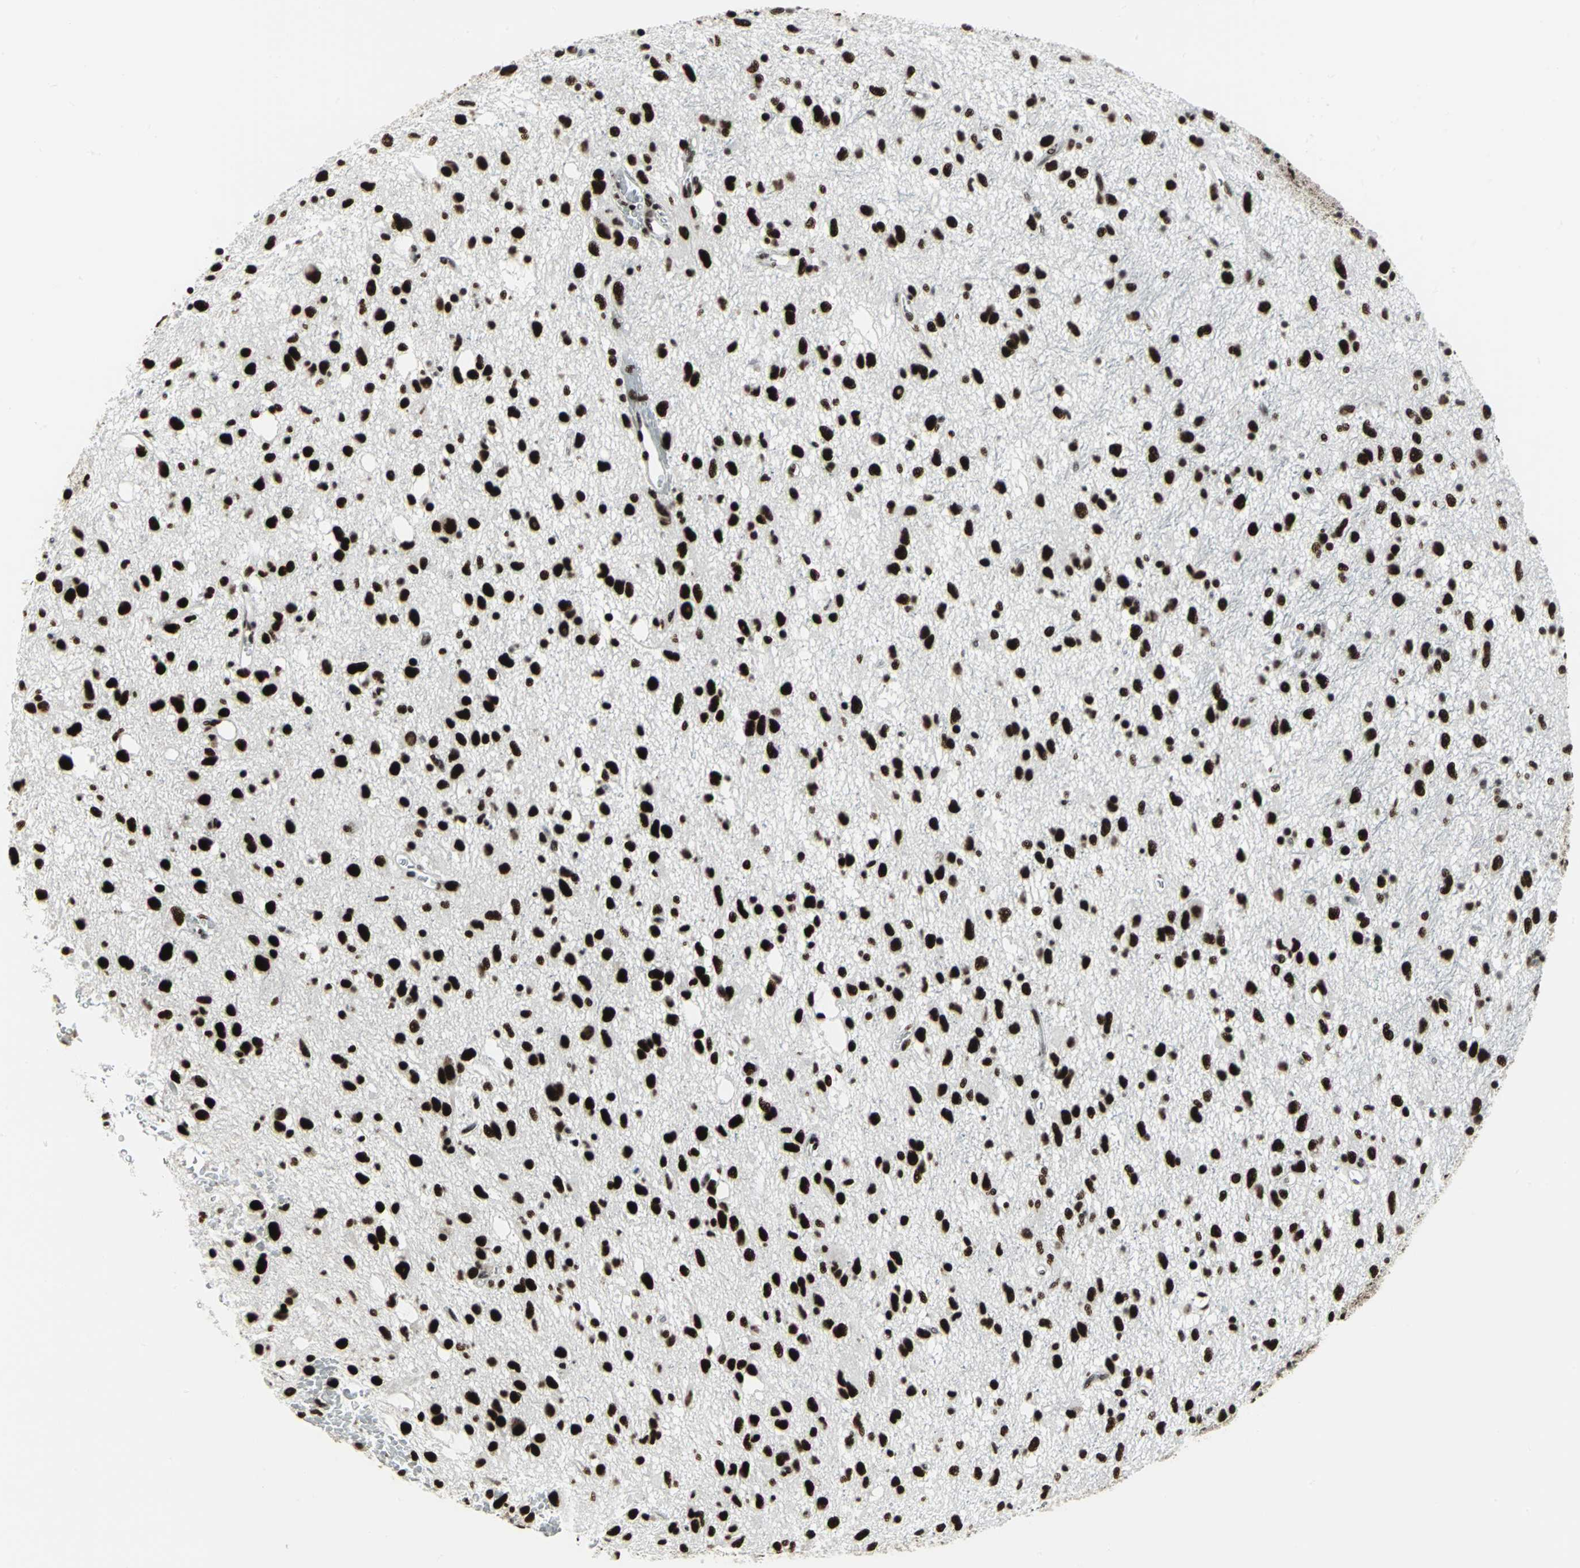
{"staining": {"intensity": "strong", "quantity": ">75%", "location": "nuclear"}, "tissue": "glioma", "cell_type": "Tumor cells", "image_type": "cancer", "snomed": [{"axis": "morphology", "description": "Glioma, malignant, Low grade"}, {"axis": "topography", "description": "Brain"}], "caption": "Approximately >75% of tumor cells in malignant glioma (low-grade) display strong nuclear protein positivity as visualized by brown immunohistochemical staining.", "gene": "SMARCA4", "patient": {"sex": "male", "age": 77}}